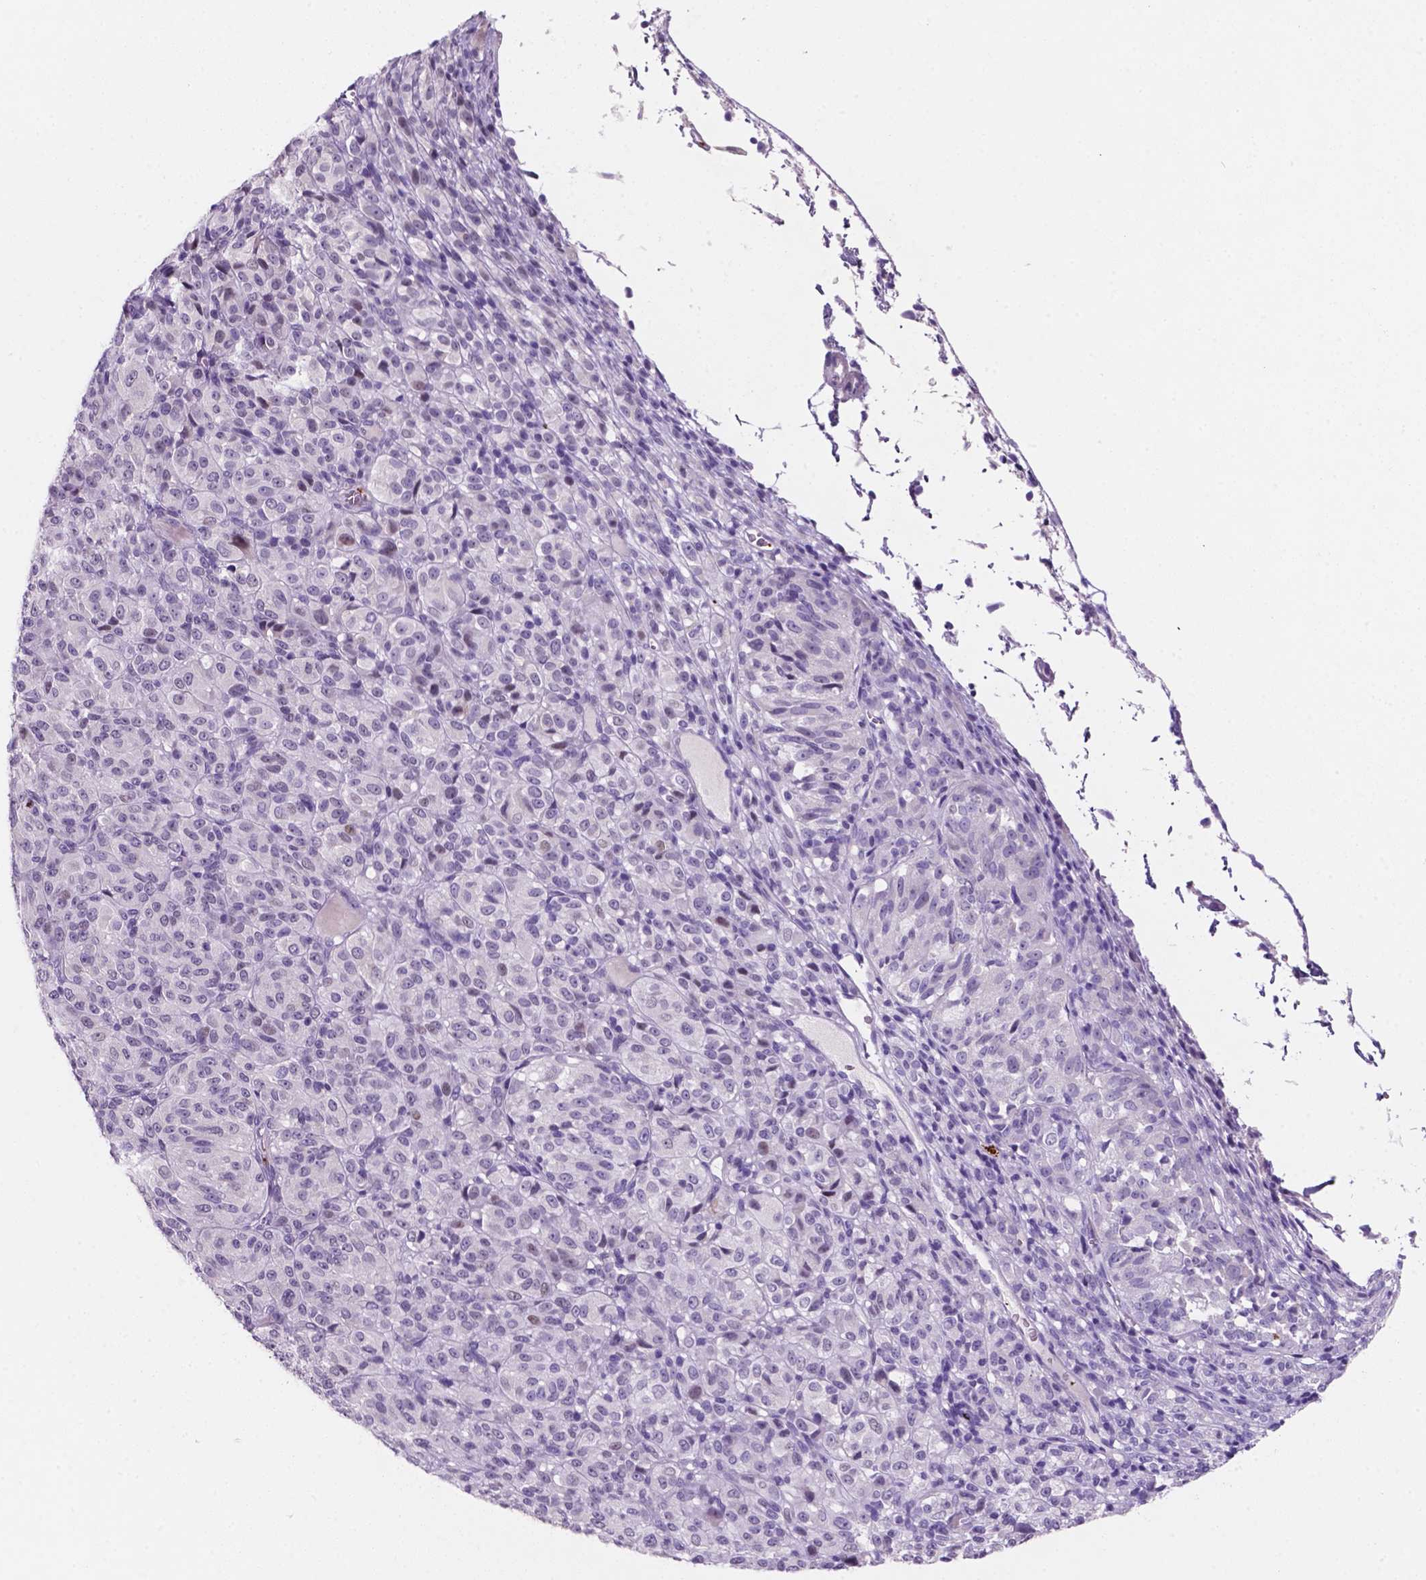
{"staining": {"intensity": "weak", "quantity": "<25%", "location": "nuclear"}, "tissue": "melanoma", "cell_type": "Tumor cells", "image_type": "cancer", "snomed": [{"axis": "morphology", "description": "Malignant melanoma, Metastatic site"}, {"axis": "topography", "description": "Brain"}], "caption": "Immunohistochemical staining of melanoma shows no significant positivity in tumor cells.", "gene": "EBLN2", "patient": {"sex": "female", "age": 56}}